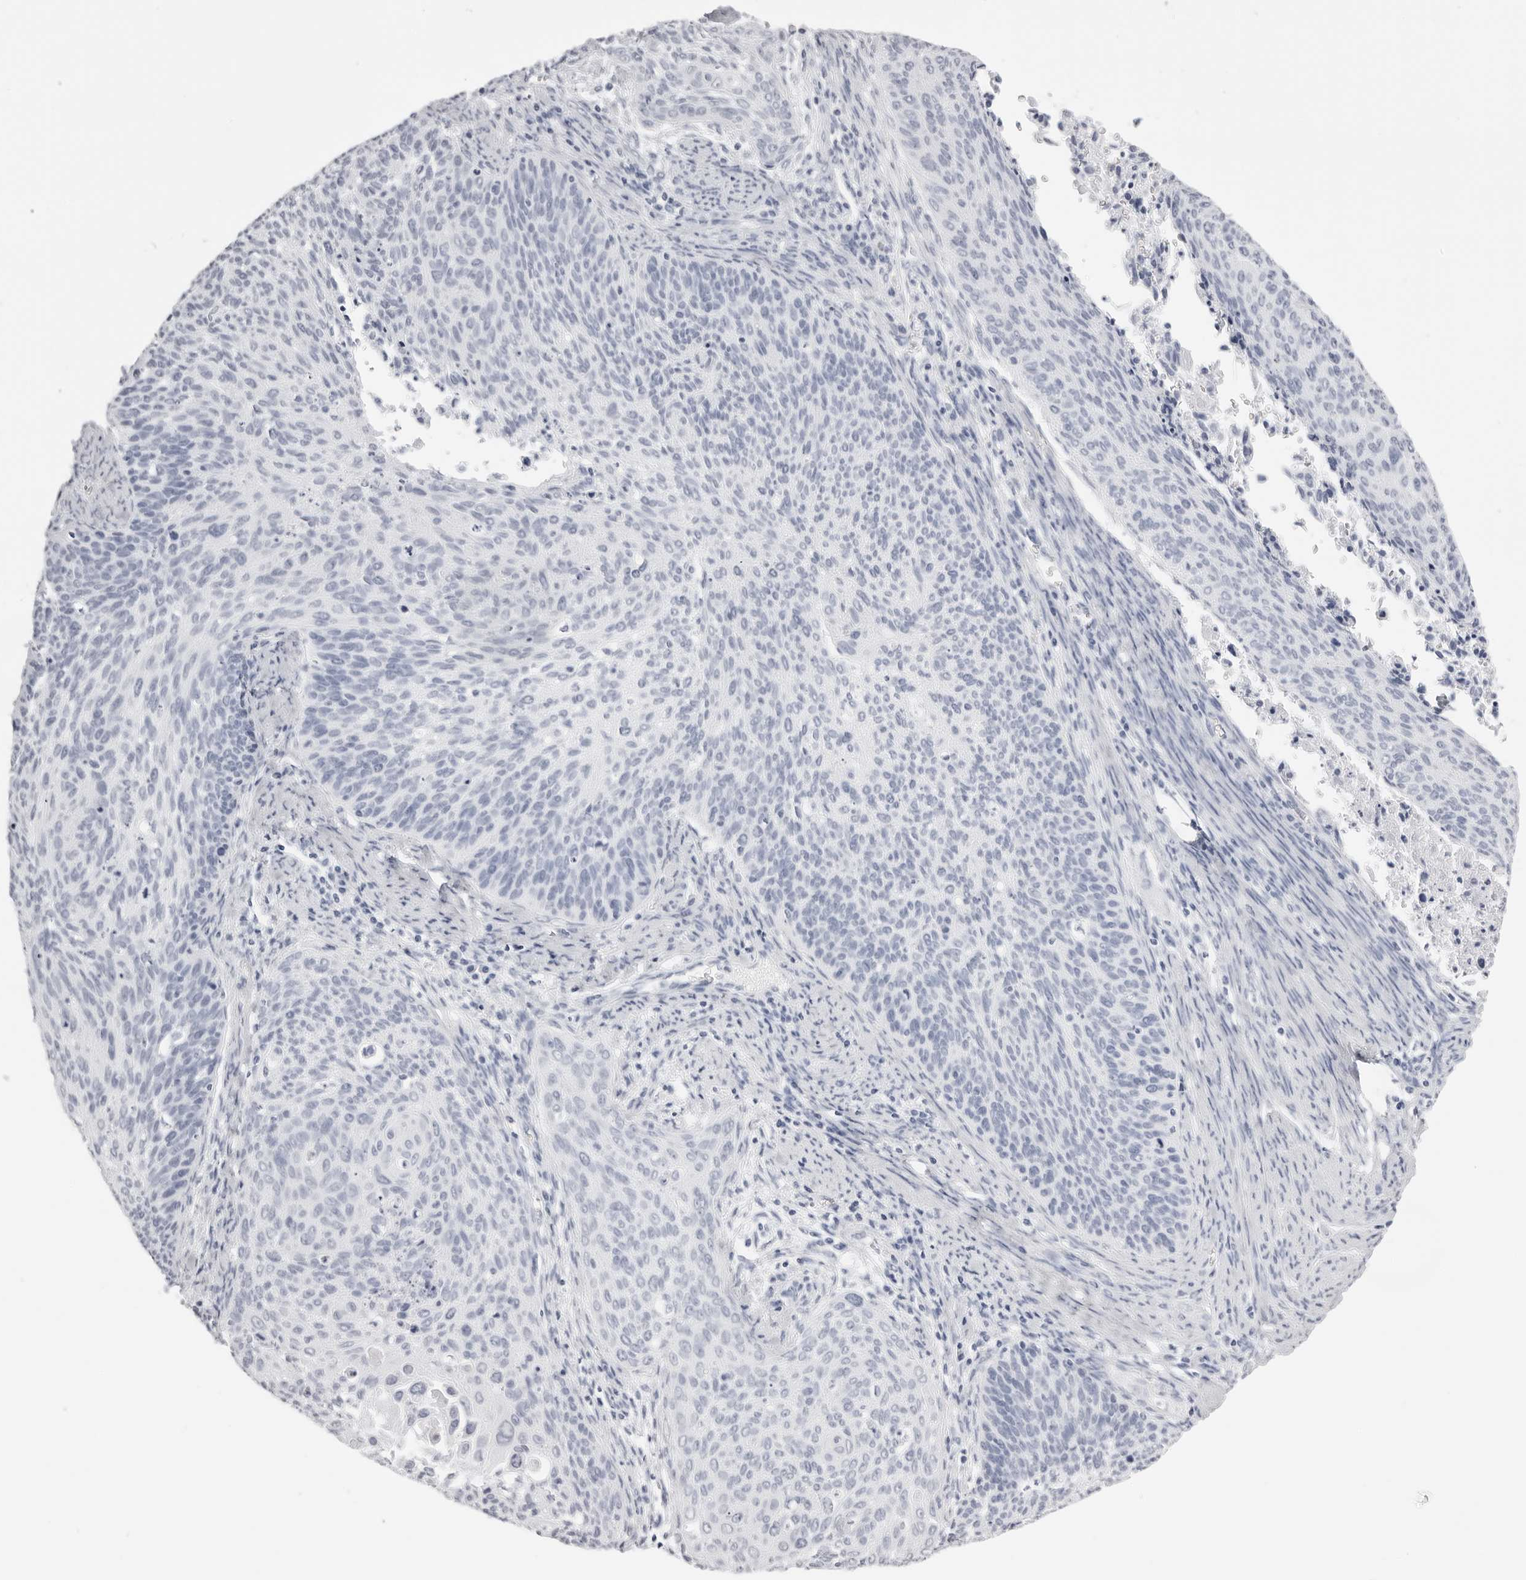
{"staining": {"intensity": "negative", "quantity": "none", "location": "none"}, "tissue": "cervical cancer", "cell_type": "Tumor cells", "image_type": "cancer", "snomed": [{"axis": "morphology", "description": "Squamous cell carcinoma, NOS"}, {"axis": "topography", "description": "Cervix"}], "caption": "The photomicrograph shows no significant positivity in tumor cells of squamous cell carcinoma (cervical).", "gene": "RHO", "patient": {"sex": "female", "age": 55}}